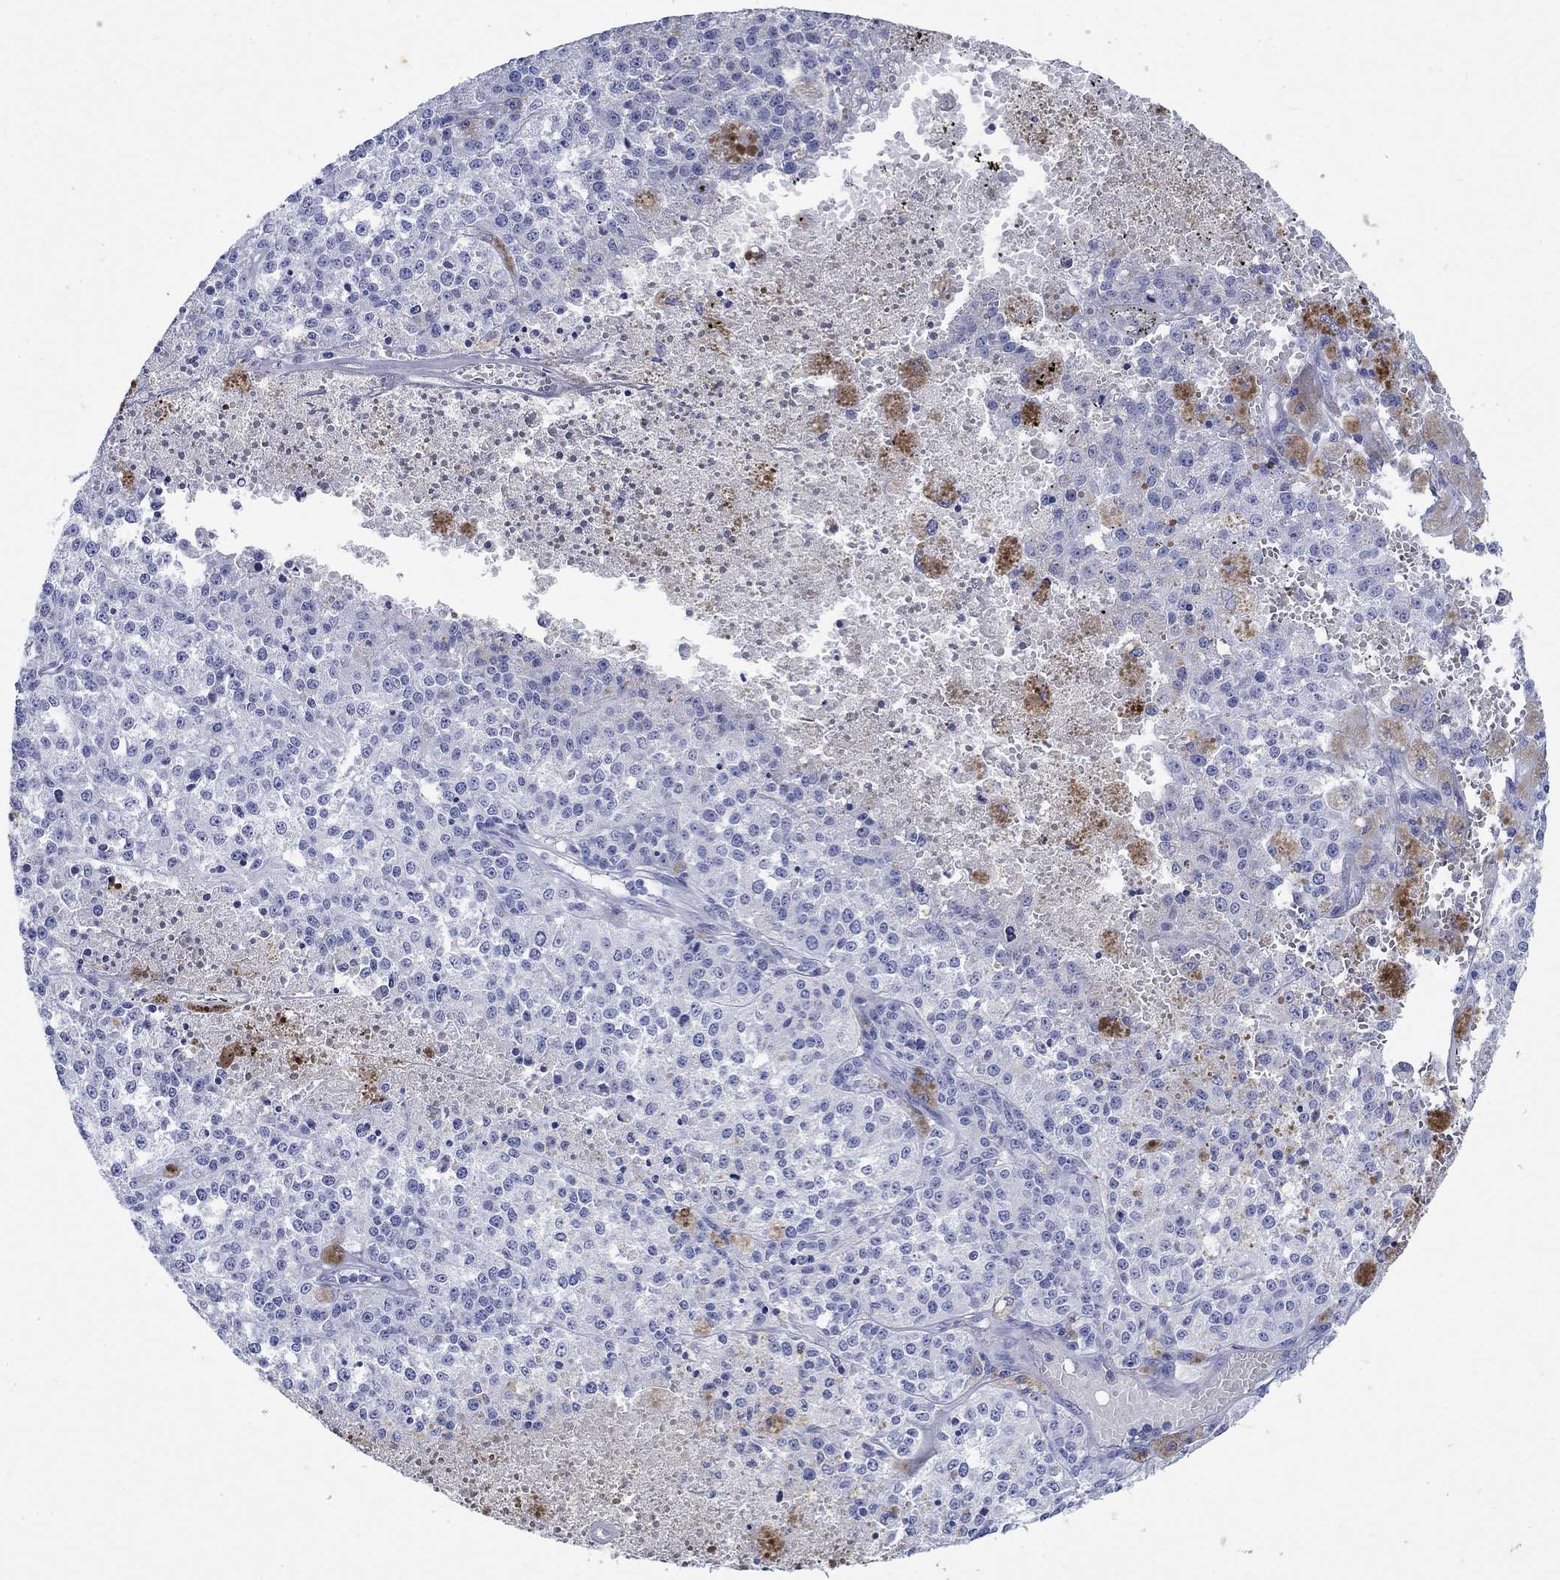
{"staining": {"intensity": "negative", "quantity": "none", "location": "none"}, "tissue": "melanoma", "cell_type": "Tumor cells", "image_type": "cancer", "snomed": [{"axis": "morphology", "description": "Malignant melanoma, Metastatic site"}, {"axis": "topography", "description": "Lymph node"}], "caption": "Melanoma was stained to show a protein in brown. There is no significant staining in tumor cells. (DAB (3,3'-diaminobenzidine) immunohistochemistry (IHC) with hematoxylin counter stain).", "gene": "KRT76", "patient": {"sex": "female", "age": 64}}